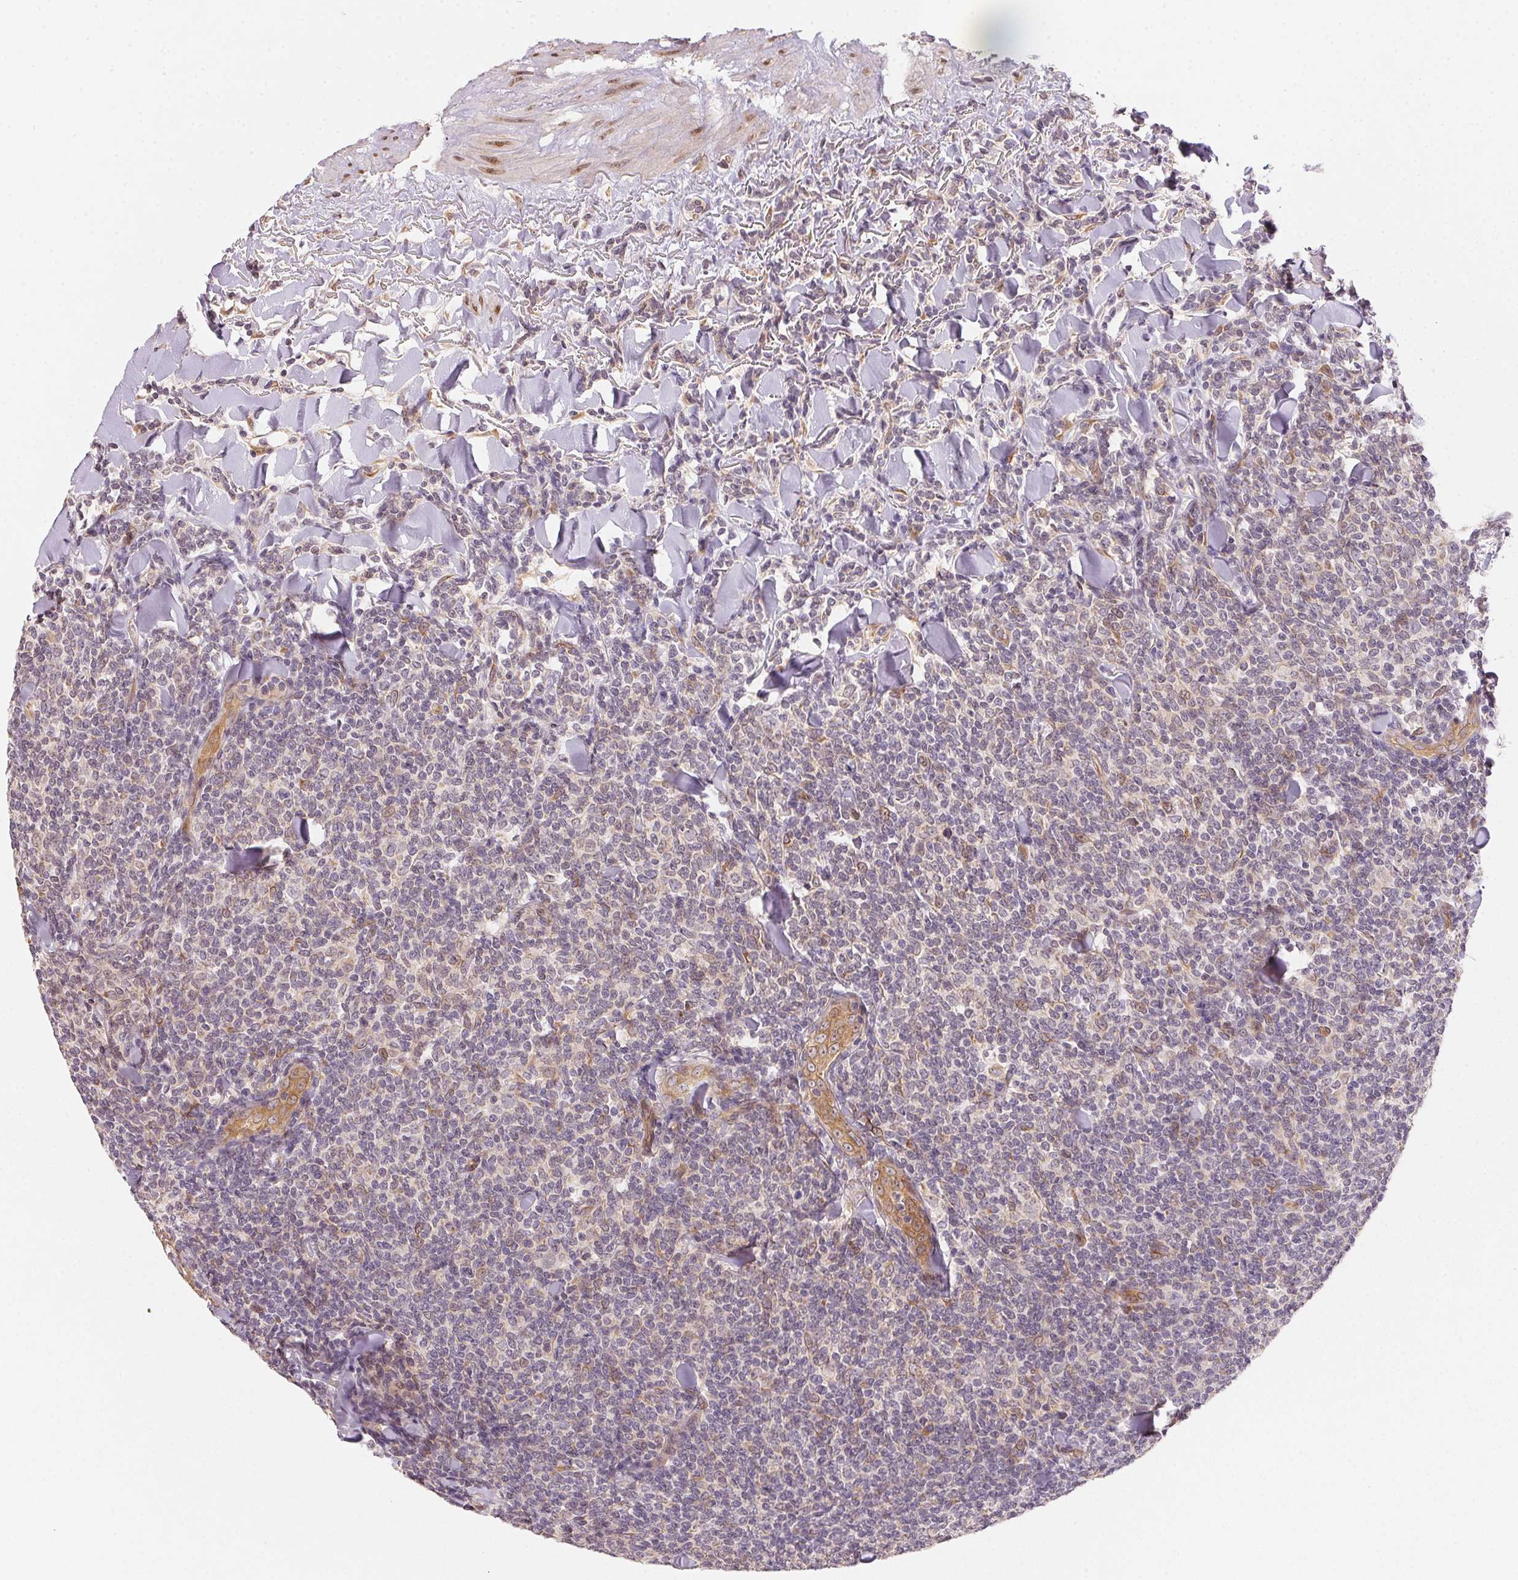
{"staining": {"intensity": "negative", "quantity": "none", "location": "none"}, "tissue": "lymphoma", "cell_type": "Tumor cells", "image_type": "cancer", "snomed": [{"axis": "morphology", "description": "Malignant lymphoma, non-Hodgkin's type, Low grade"}, {"axis": "topography", "description": "Lymph node"}], "caption": "IHC micrograph of low-grade malignant lymphoma, non-Hodgkin's type stained for a protein (brown), which displays no expression in tumor cells.", "gene": "EI24", "patient": {"sex": "female", "age": 56}}